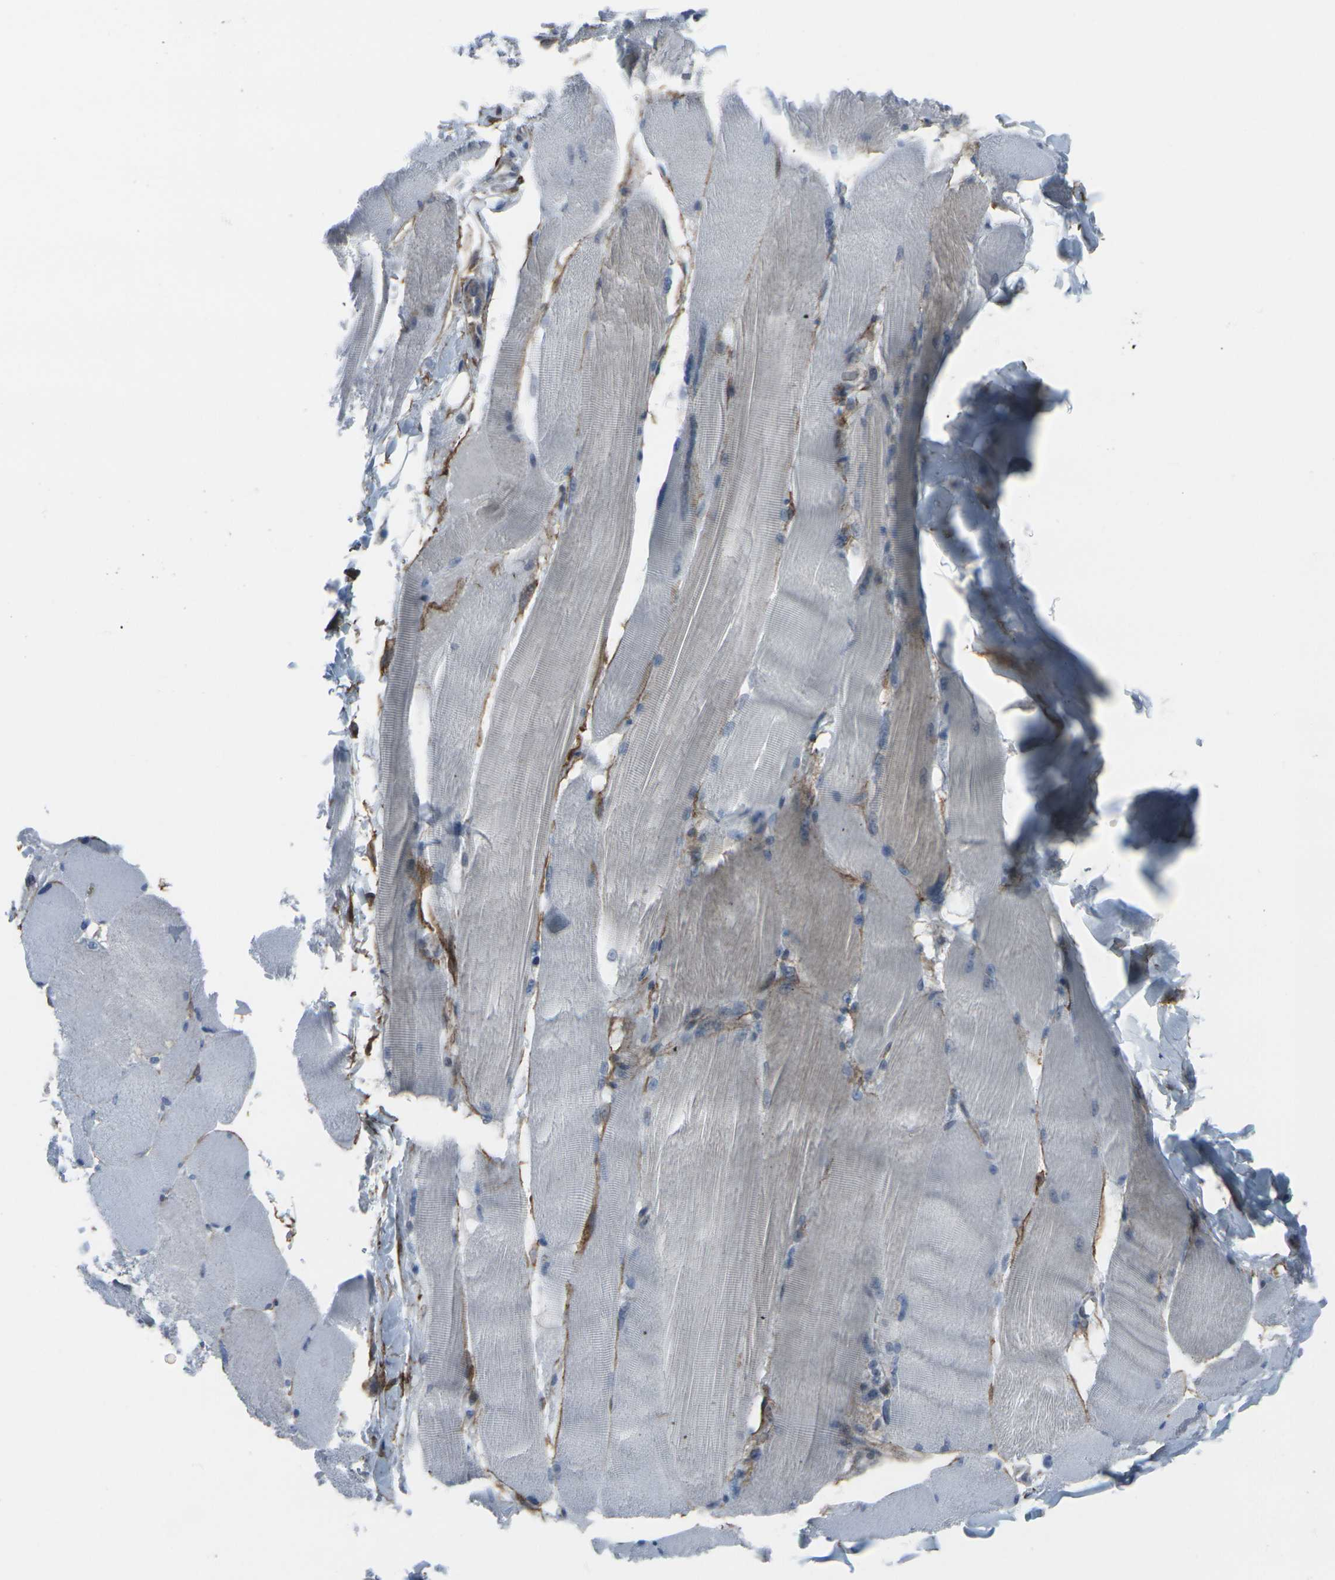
{"staining": {"intensity": "weak", "quantity": "<25%", "location": "cytoplasmic/membranous"}, "tissue": "skeletal muscle", "cell_type": "Myocytes", "image_type": "normal", "snomed": [{"axis": "morphology", "description": "Normal tissue, NOS"}, {"axis": "topography", "description": "Skin"}, {"axis": "topography", "description": "Skeletal muscle"}], "caption": "Immunohistochemistry of unremarkable human skeletal muscle reveals no positivity in myocytes.", "gene": "CDH11", "patient": {"sex": "male", "age": 83}}